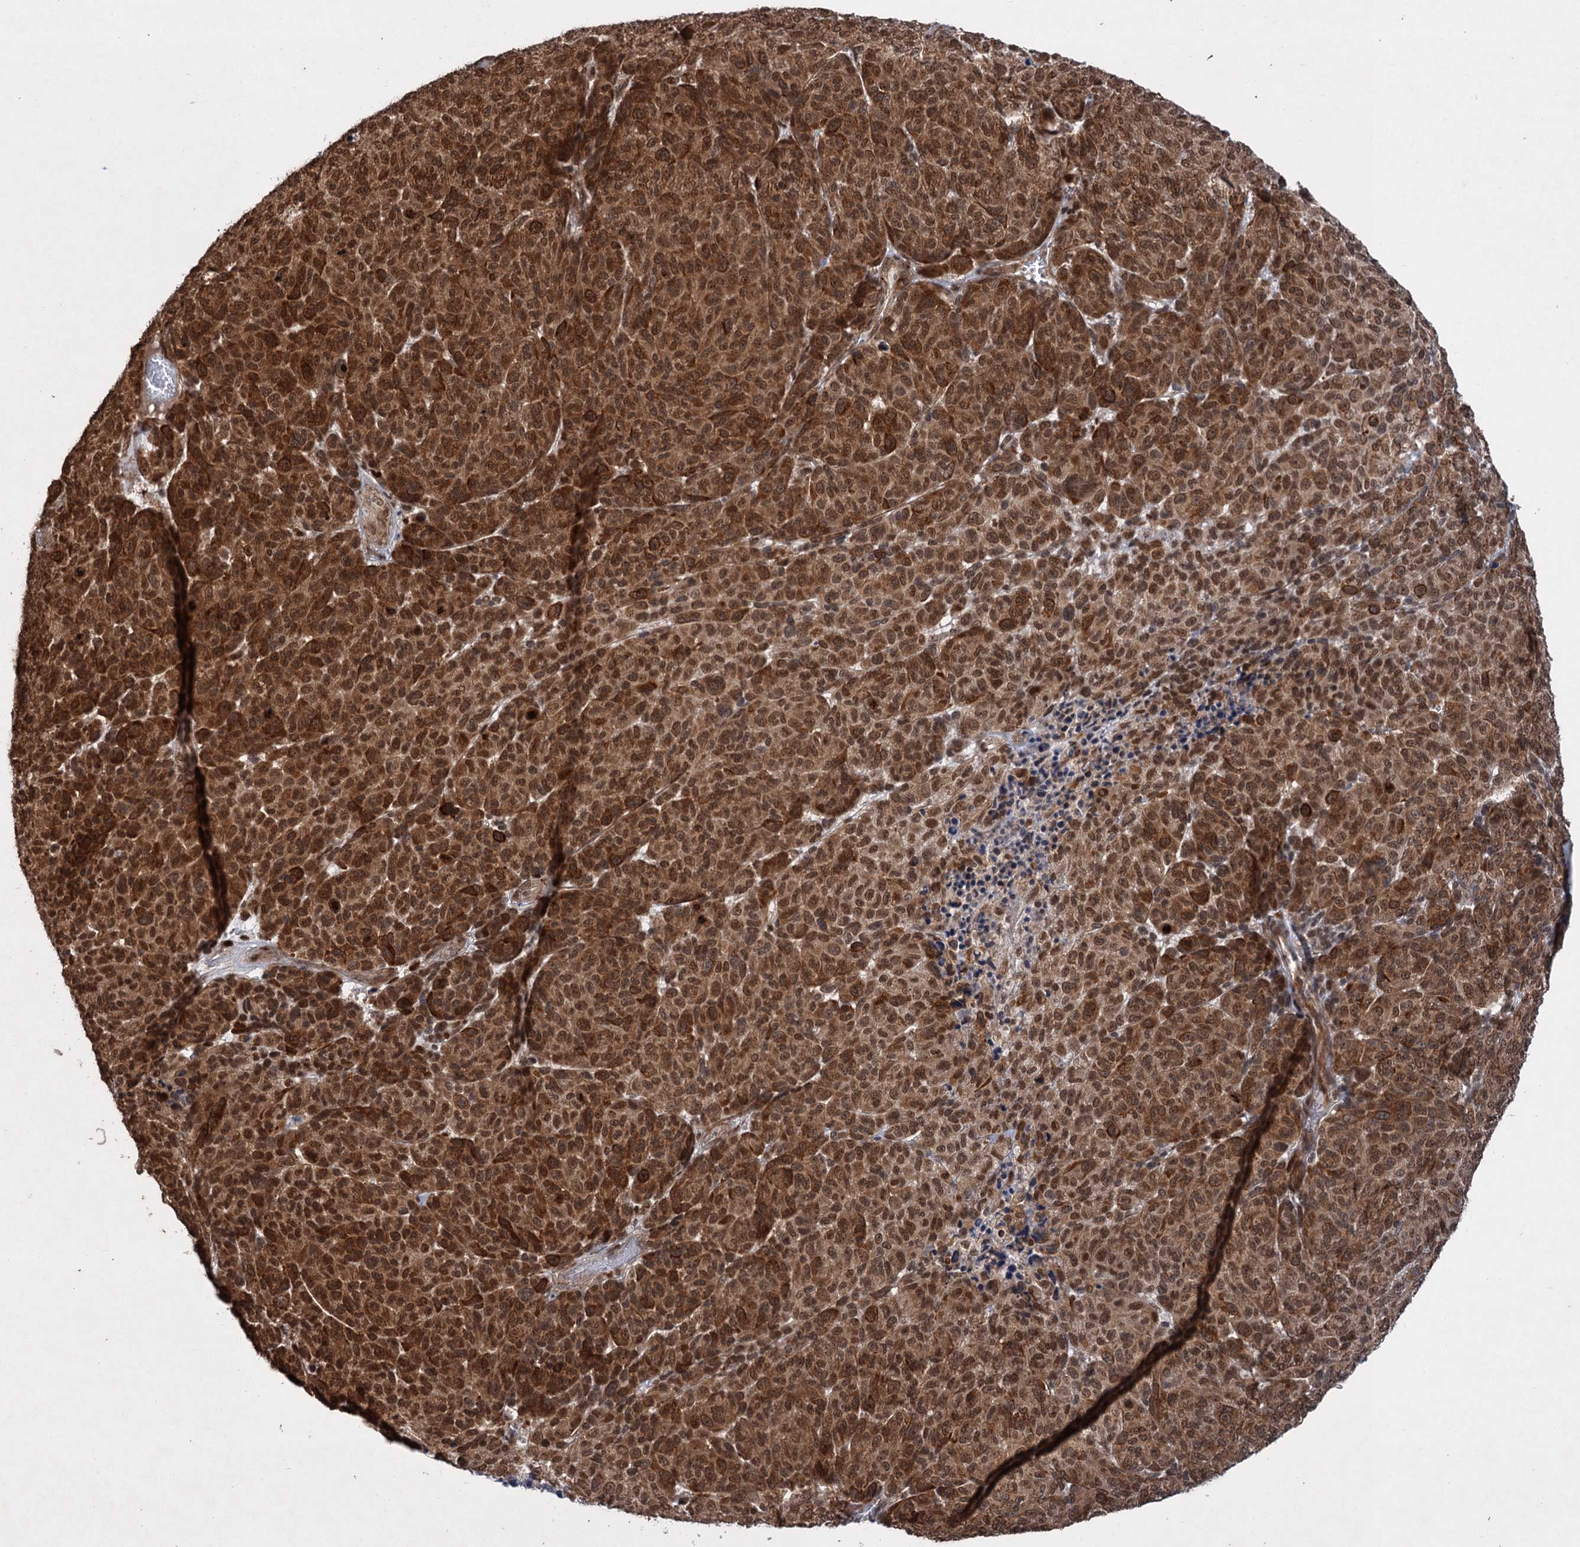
{"staining": {"intensity": "strong", "quantity": ">75%", "location": "cytoplasmic/membranous,nuclear"}, "tissue": "melanoma", "cell_type": "Tumor cells", "image_type": "cancer", "snomed": [{"axis": "morphology", "description": "Malignant melanoma, NOS"}, {"axis": "topography", "description": "Skin"}], "caption": "Human malignant melanoma stained with a brown dye reveals strong cytoplasmic/membranous and nuclear positive staining in about >75% of tumor cells.", "gene": "TTC31", "patient": {"sex": "male", "age": 49}}